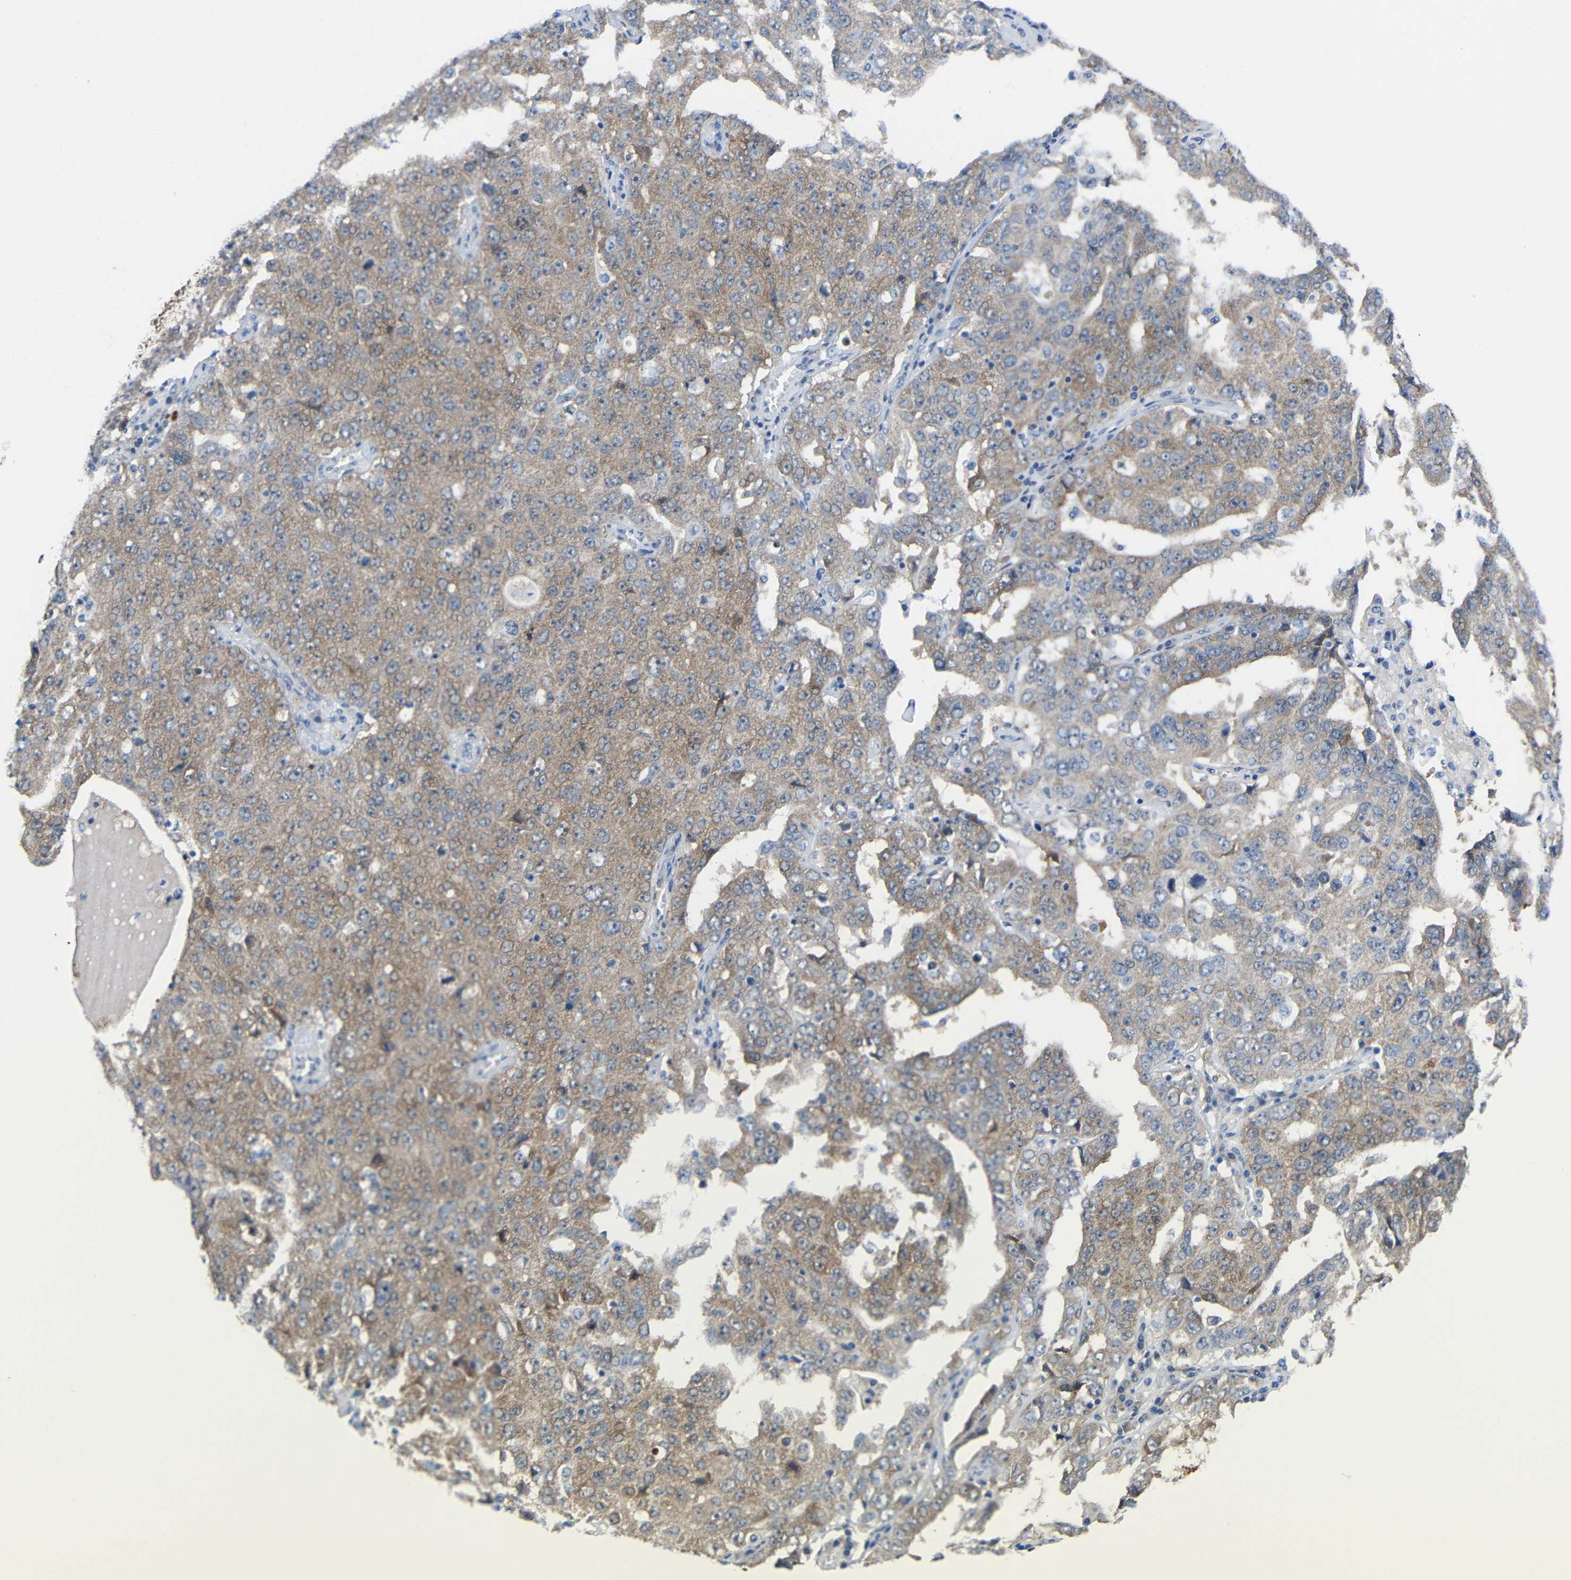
{"staining": {"intensity": "weak", "quantity": "25%-75%", "location": "cytoplasmic/membranous"}, "tissue": "ovarian cancer", "cell_type": "Tumor cells", "image_type": "cancer", "snomed": [{"axis": "morphology", "description": "Carcinoma, endometroid"}, {"axis": "topography", "description": "Ovary"}], "caption": "Tumor cells display weak cytoplasmic/membranous positivity in about 25%-75% of cells in ovarian cancer.", "gene": "PEBP1", "patient": {"sex": "female", "age": 62}}